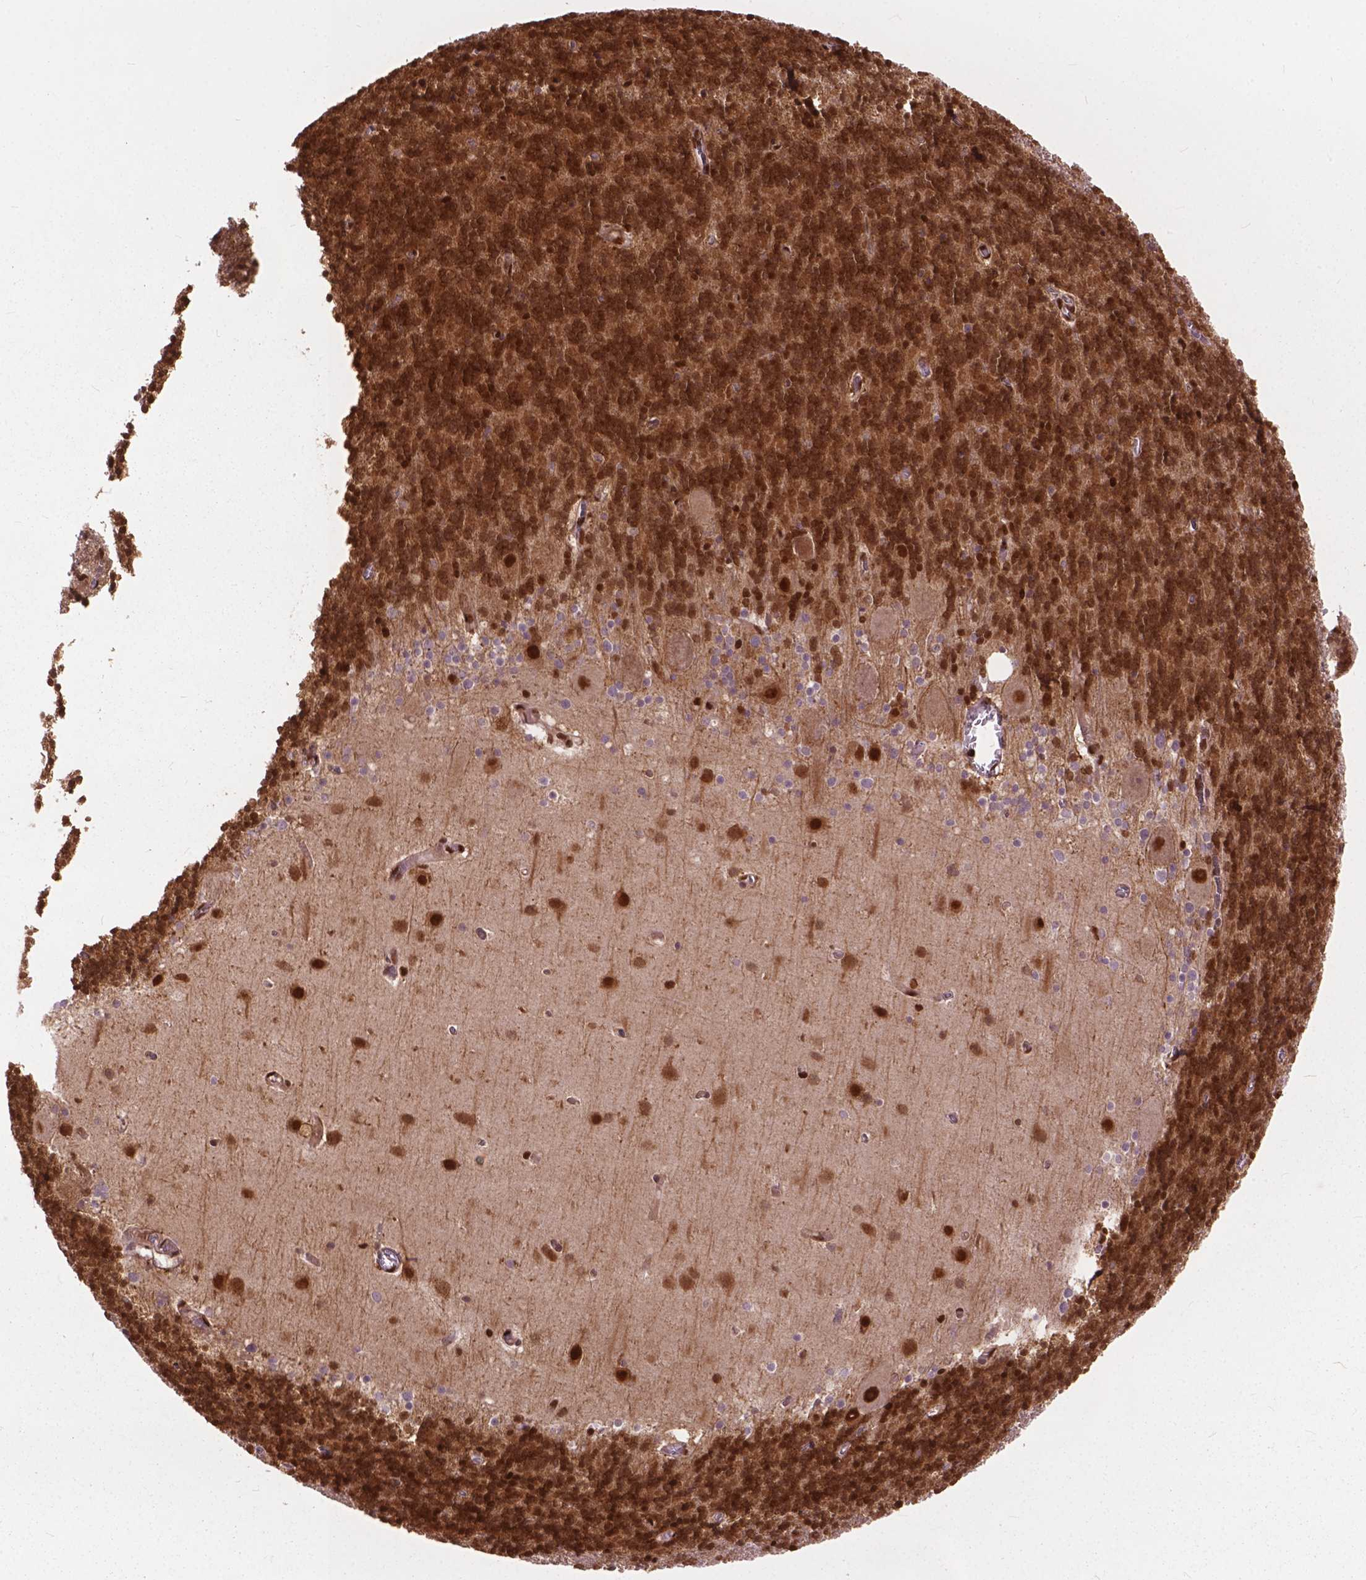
{"staining": {"intensity": "strong", "quantity": ">75%", "location": "cytoplasmic/membranous,nuclear"}, "tissue": "cerebellum", "cell_type": "Cells in granular layer", "image_type": "normal", "snomed": [{"axis": "morphology", "description": "Normal tissue, NOS"}, {"axis": "topography", "description": "Cerebellum"}], "caption": "A micrograph of cerebellum stained for a protein reveals strong cytoplasmic/membranous,nuclear brown staining in cells in granular layer. The protein is stained brown, and the nuclei are stained in blue (DAB (3,3'-diaminobenzidine) IHC with brightfield microscopy, high magnification).", "gene": "ANP32A", "patient": {"sex": "male", "age": 70}}